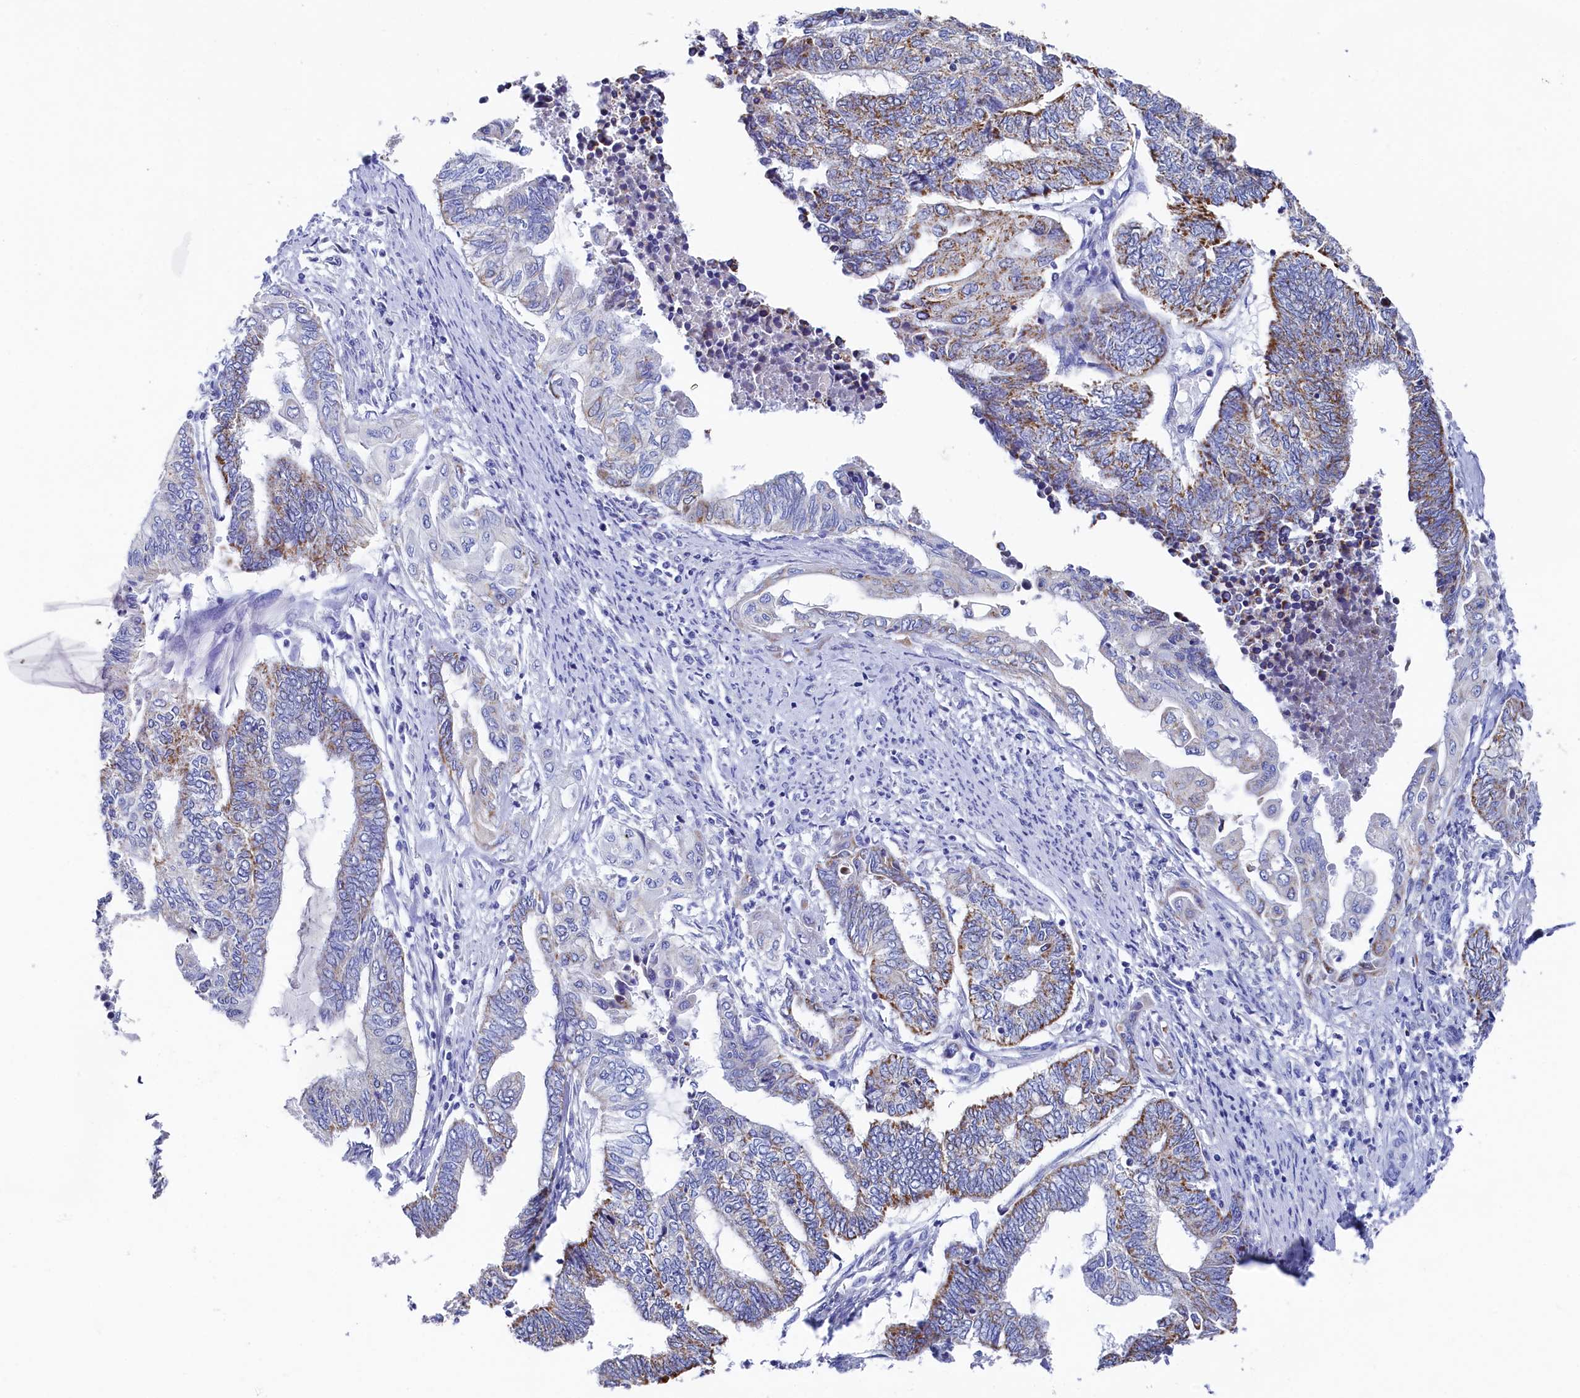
{"staining": {"intensity": "moderate", "quantity": "25%-75%", "location": "cytoplasmic/membranous"}, "tissue": "endometrial cancer", "cell_type": "Tumor cells", "image_type": "cancer", "snomed": [{"axis": "morphology", "description": "Adenocarcinoma, NOS"}, {"axis": "topography", "description": "Uterus"}, {"axis": "topography", "description": "Endometrium"}], "caption": "The histopathology image displays staining of endometrial cancer, revealing moderate cytoplasmic/membranous protein expression (brown color) within tumor cells. (brown staining indicates protein expression, while blue staining denotes nuclei).", "gene": "MMAB", "patient": {"sex": "female", "age": 70}}